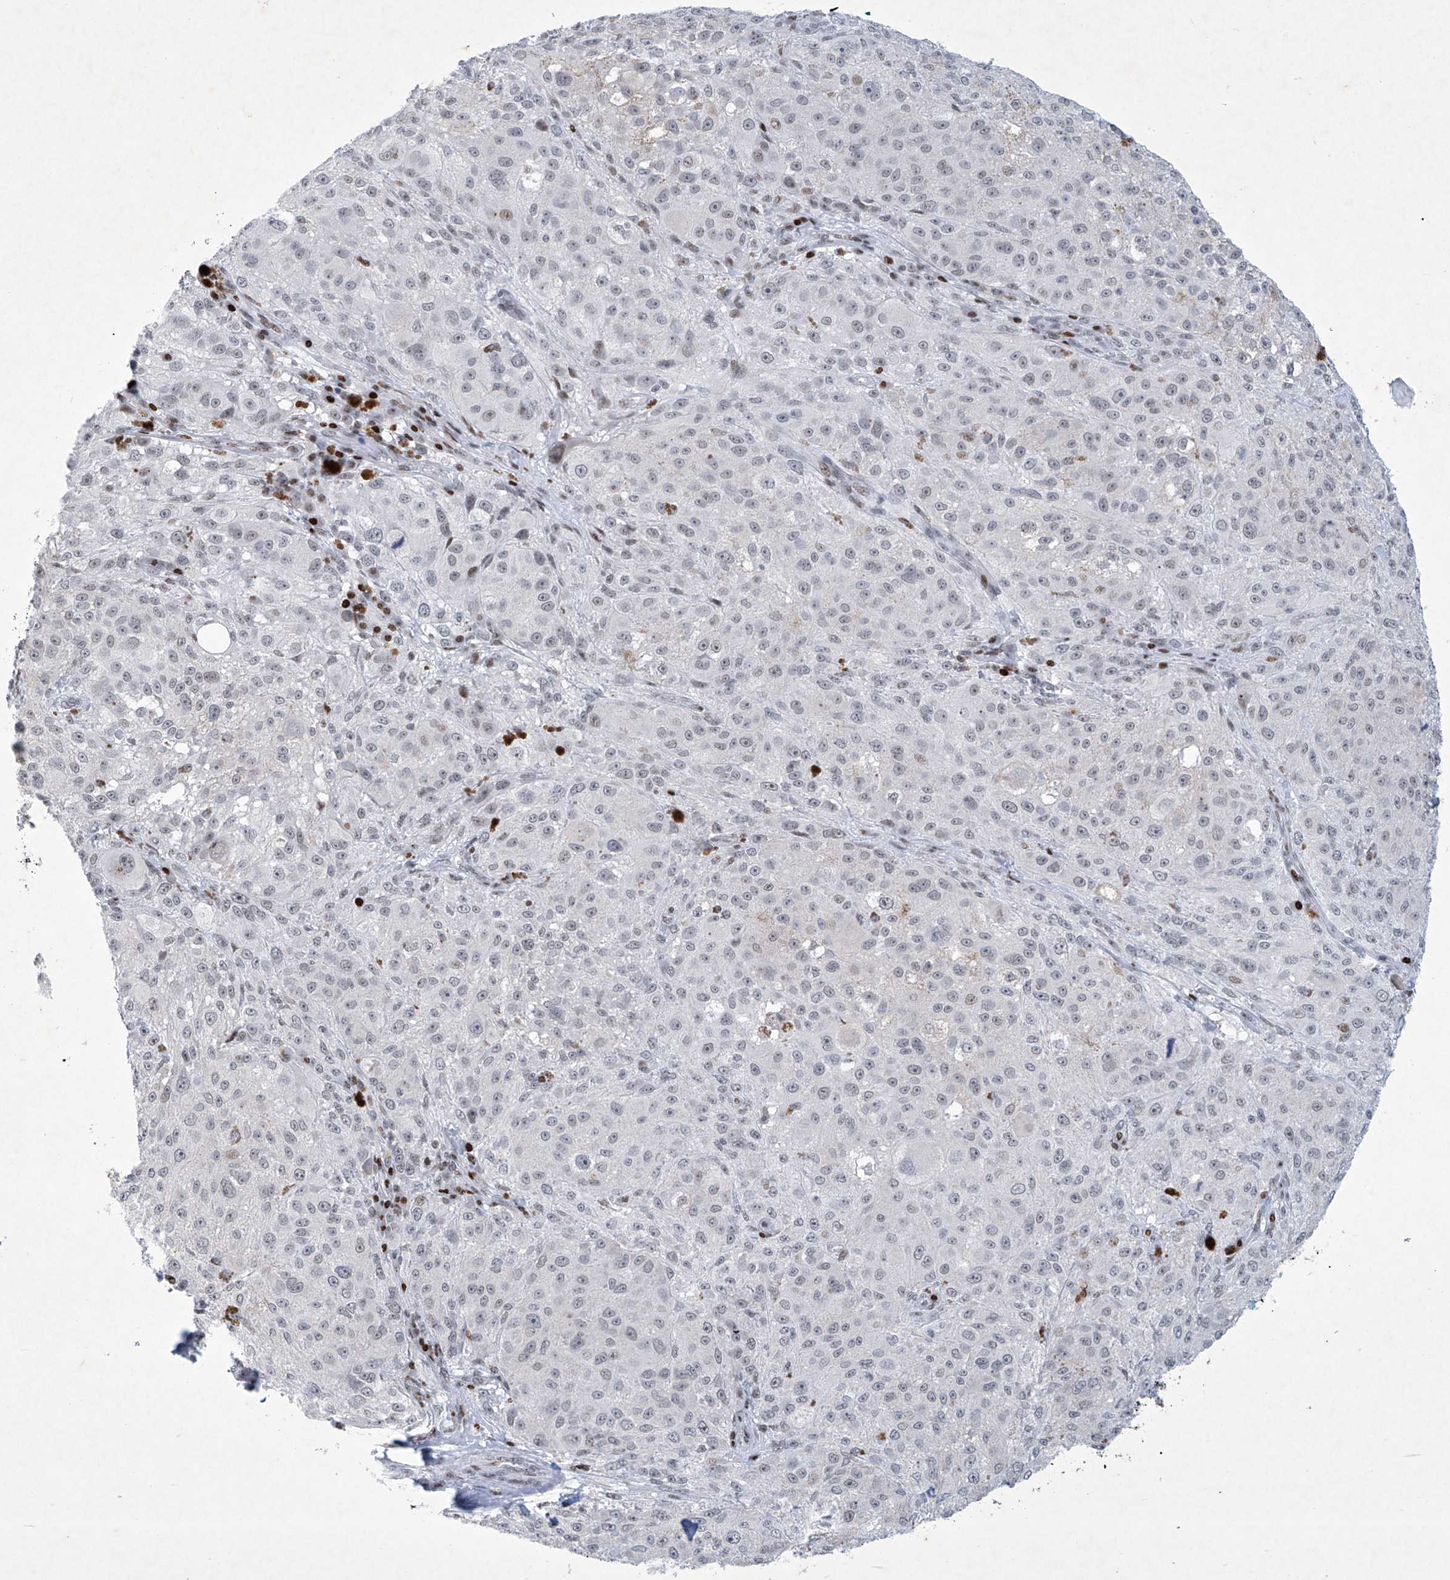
{"staining": {"intensity": "weak", "quantity": "<25%", "location": "nuclear"}, "tissue": "melanoma", "cell_type": "Tumor cells", "image_type": "cancer", "snomed": [{"axis": "morphology", "description": "Necrosis, NOS"}, {"axis": "morphology", "description": "Malignant melanoma, NOS"}, {"axis": "topography", "description": "Skin"}], "caption": "Immunohistochemistry (IHC) of human melanoma displays no positivity in tumor cells.", "gene": "RFX7", "patient": {"sex": "female", "age": 87}}